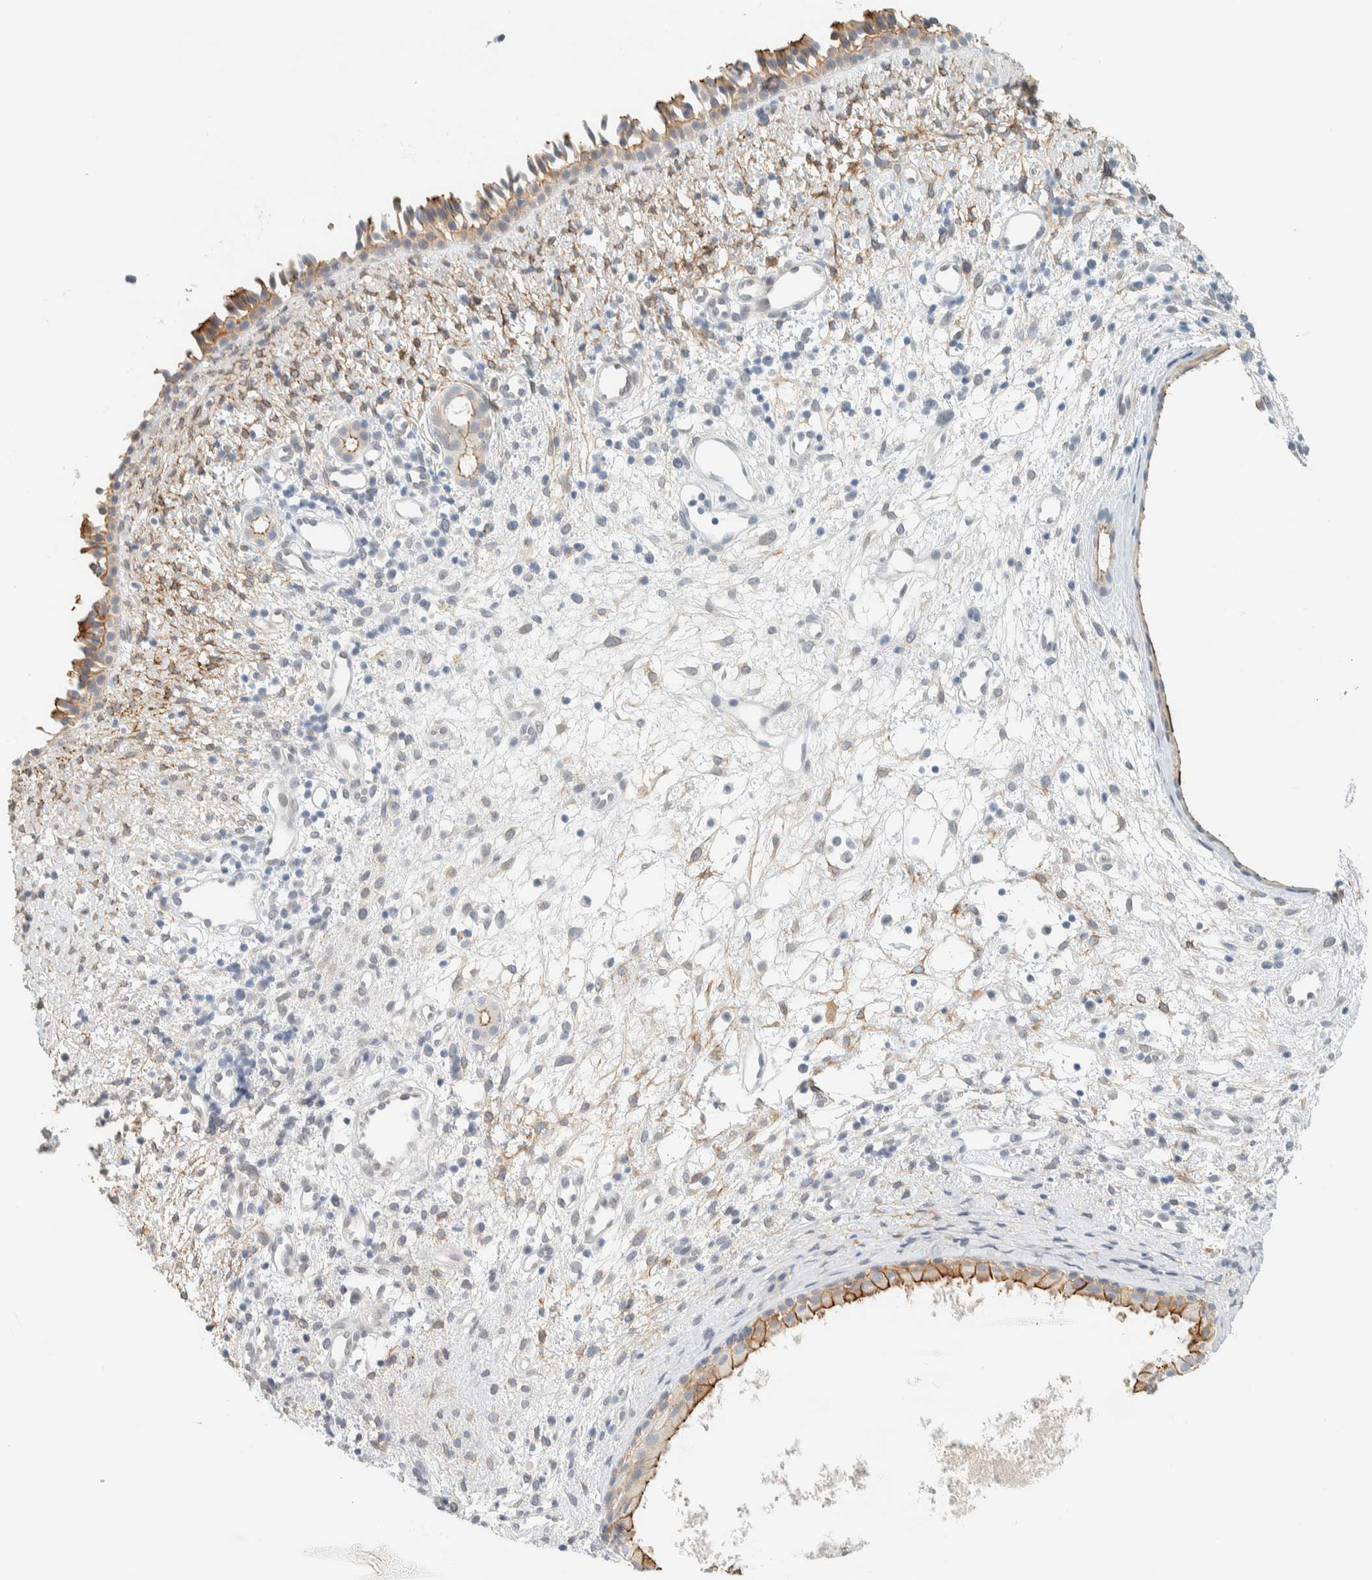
{"staining": {"intensity": "moderate", "quantity": ">75%", "location": "cytoplasmic/membranous"}, "tissue": "nasopharynx", "cell_type": "Respiratory epithelial cells", "image_type": "normal", "snomed": [{"axis": "morphology", "description": "Normal tissue, NOS"}, {"axis": "topography", "description": "Nasopharynx"}], "caption": "Respiratory epithelial cells exhibit medium levels of moderate cytoplasmic/membranous staining in about >75% of cells in benign nasopharynx. (brown staining indicates protein expression, while blue staining denotes nuclei).", "gene": "C1QTNF12", "patient": {"sex": "male", "age": 22}}